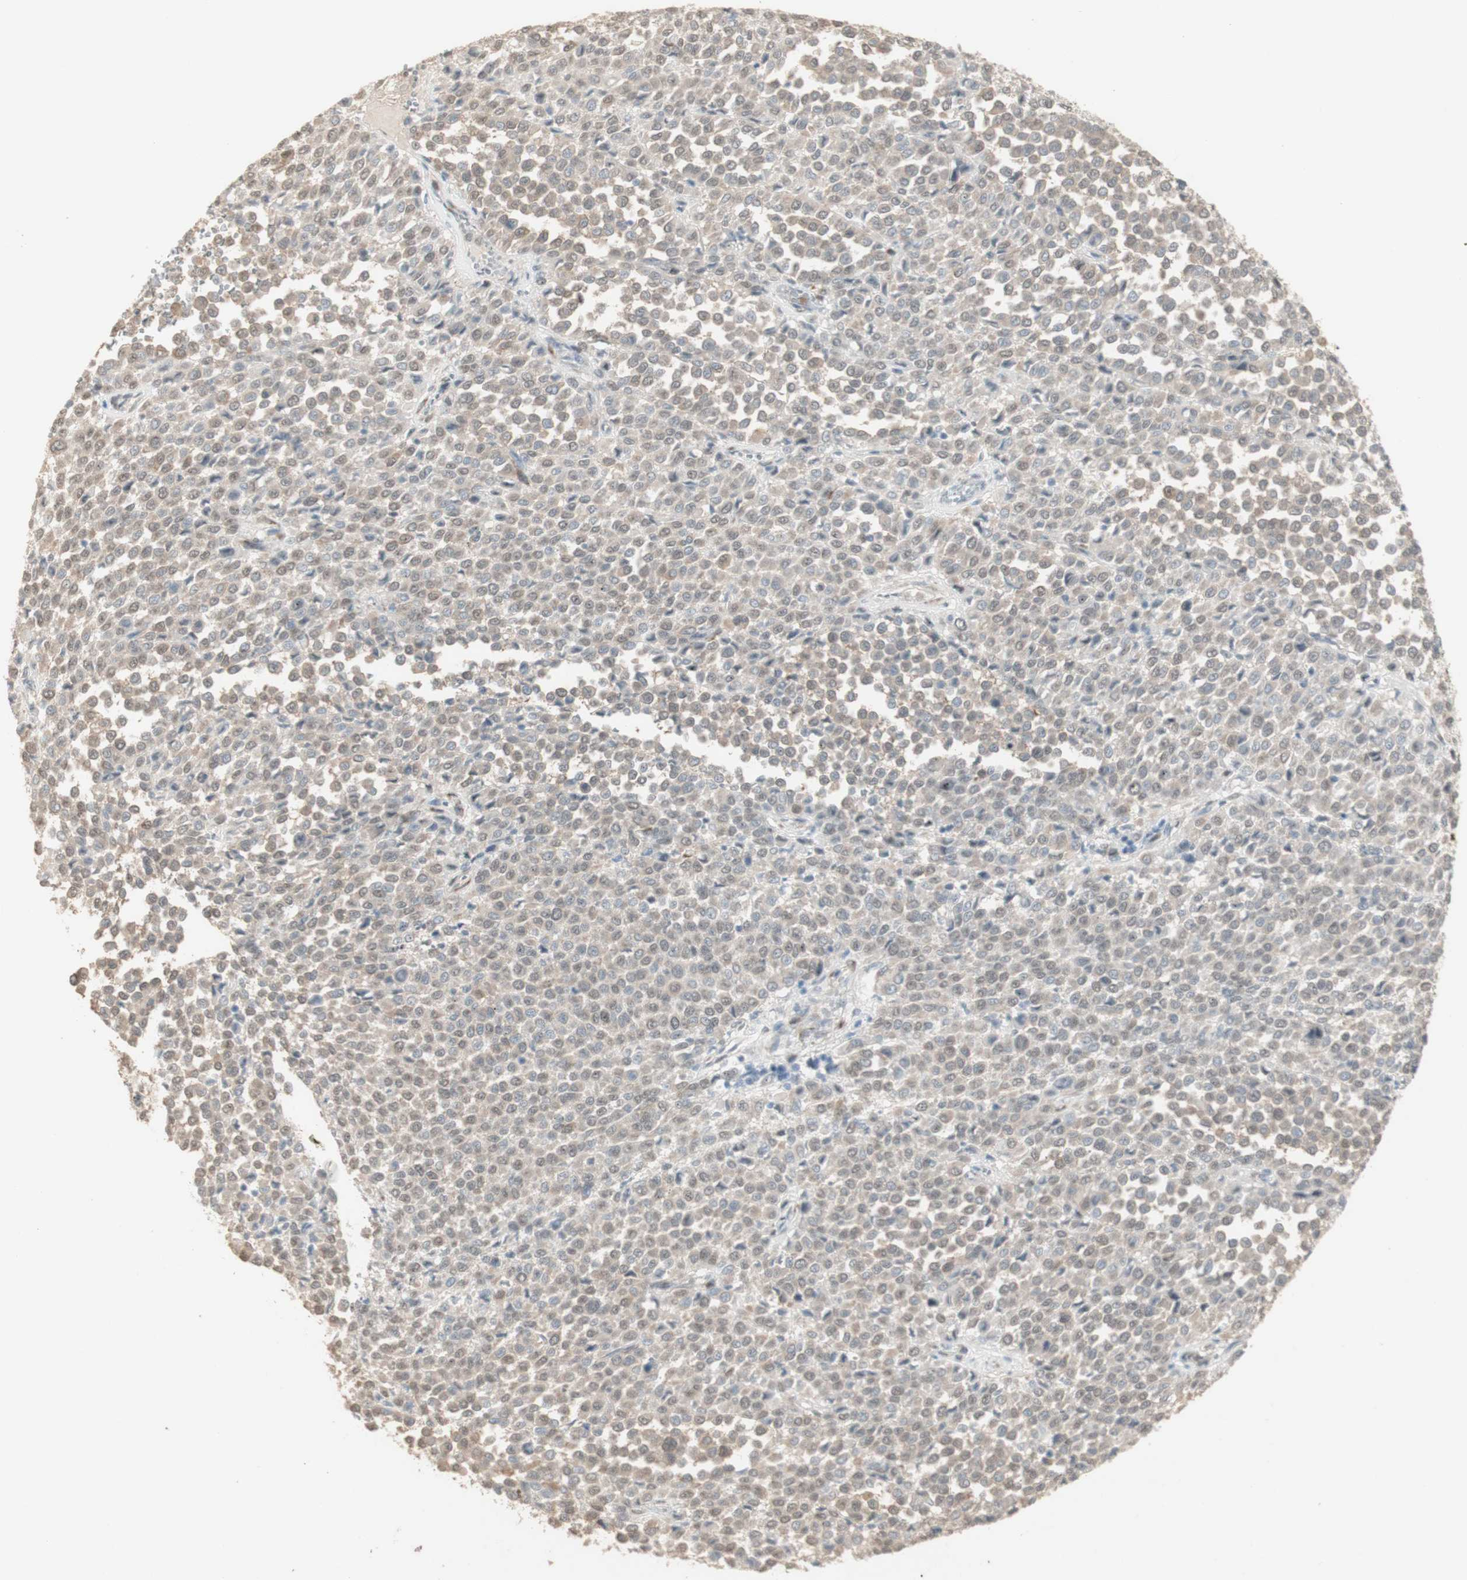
{"staining": {"intensity": "weak", "quantity": ">75%", "location": "cytoplasmic/membranous"}, "tissue": "melanoma", "cell_type": "Tumor cells", "image_type": "cancer", "snomed": [{"axis": "morphology", "description": "Malignant melanoma, Metastatic site"}, {"axis": "topography", "description": "Pancreas"}], "caption": "High-power microscopy captured an immunohistochemistry micrograph of melanoma, revealing weak cytoplasmic/membranous positivity in approximately >75% of tumor cells.", "gene": "MUC3A", "patient": {"sex": "female", "age": 30}}